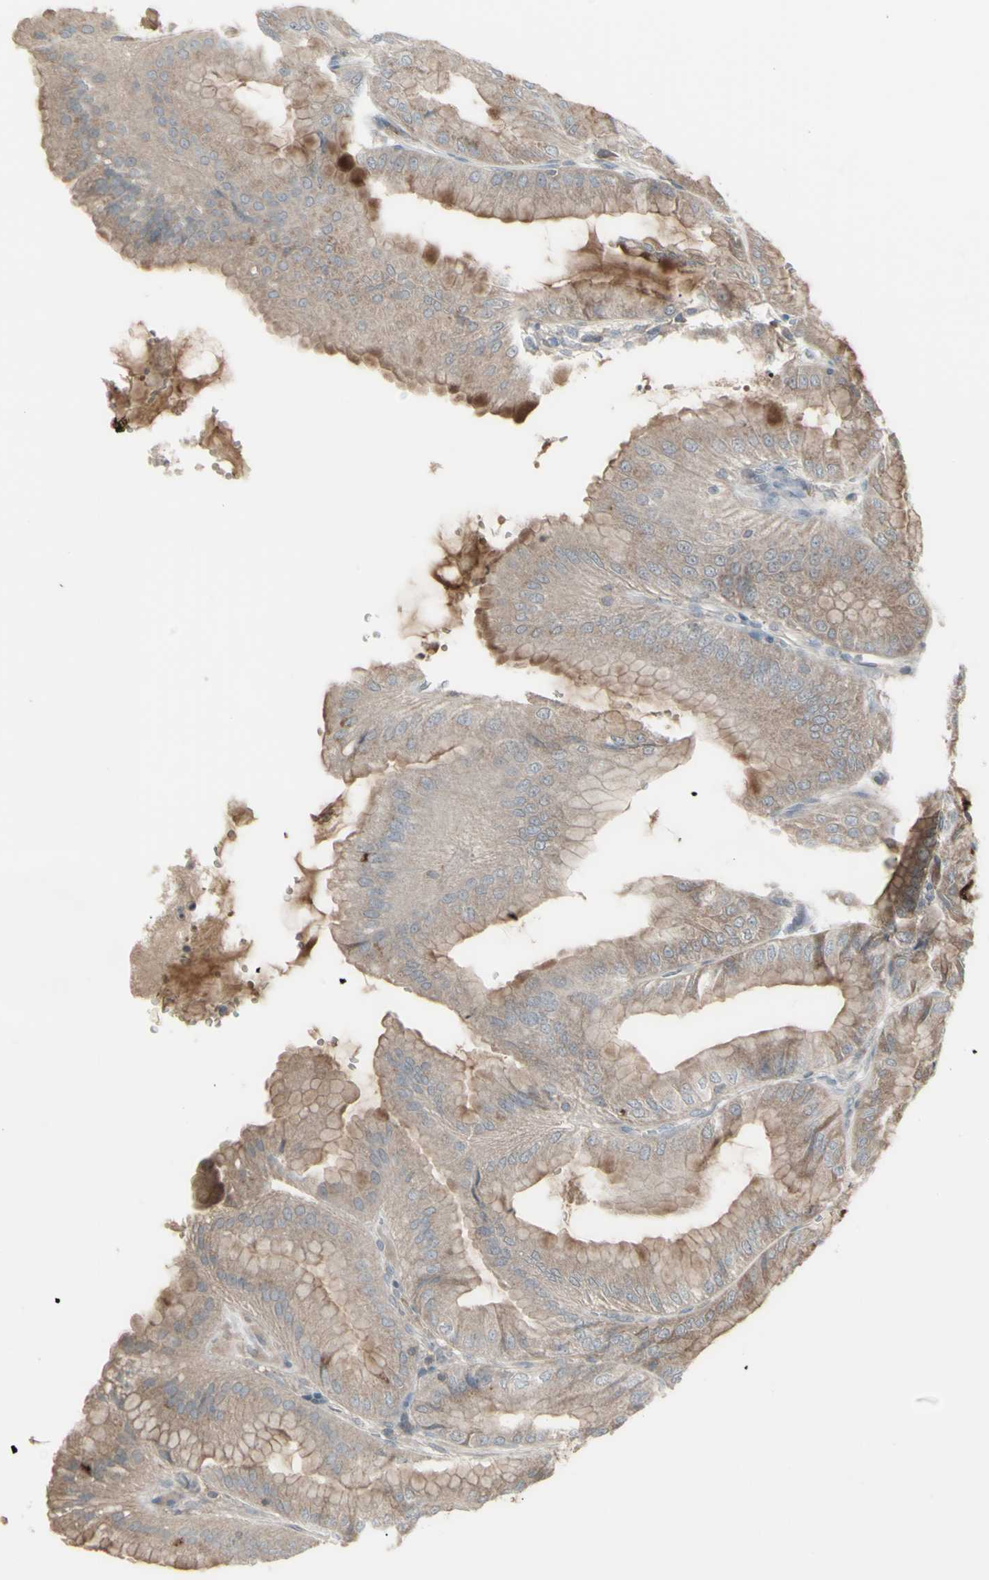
{"staining": {"intensity": "strong", "quantity": "25%-75%", "location": "cytoplasmic/membranous"}, "tissue": "stomach", "cell_type": "Glandular cells", "image_type": "normal", "snomed": [{"axis": "morphology", "description": "Normal tissue, NOS"}, {"axis": "topography", "description": "Stomach, lower"}], "caption": "Immunohistochemical staining of unremarkable human stomach exhibits 25%-75% levels of strong cytoplasmic/membranous protein expression in approximately 25%-75% of glandular cells. The staining was performed using DAB (3,3'-diaminobenzidine), with brown indicating positive protein expression. Nuclei are stained blue with hematoxylin.", "gene": "CSK", "patient": {"sex": "male", "age": 71}}